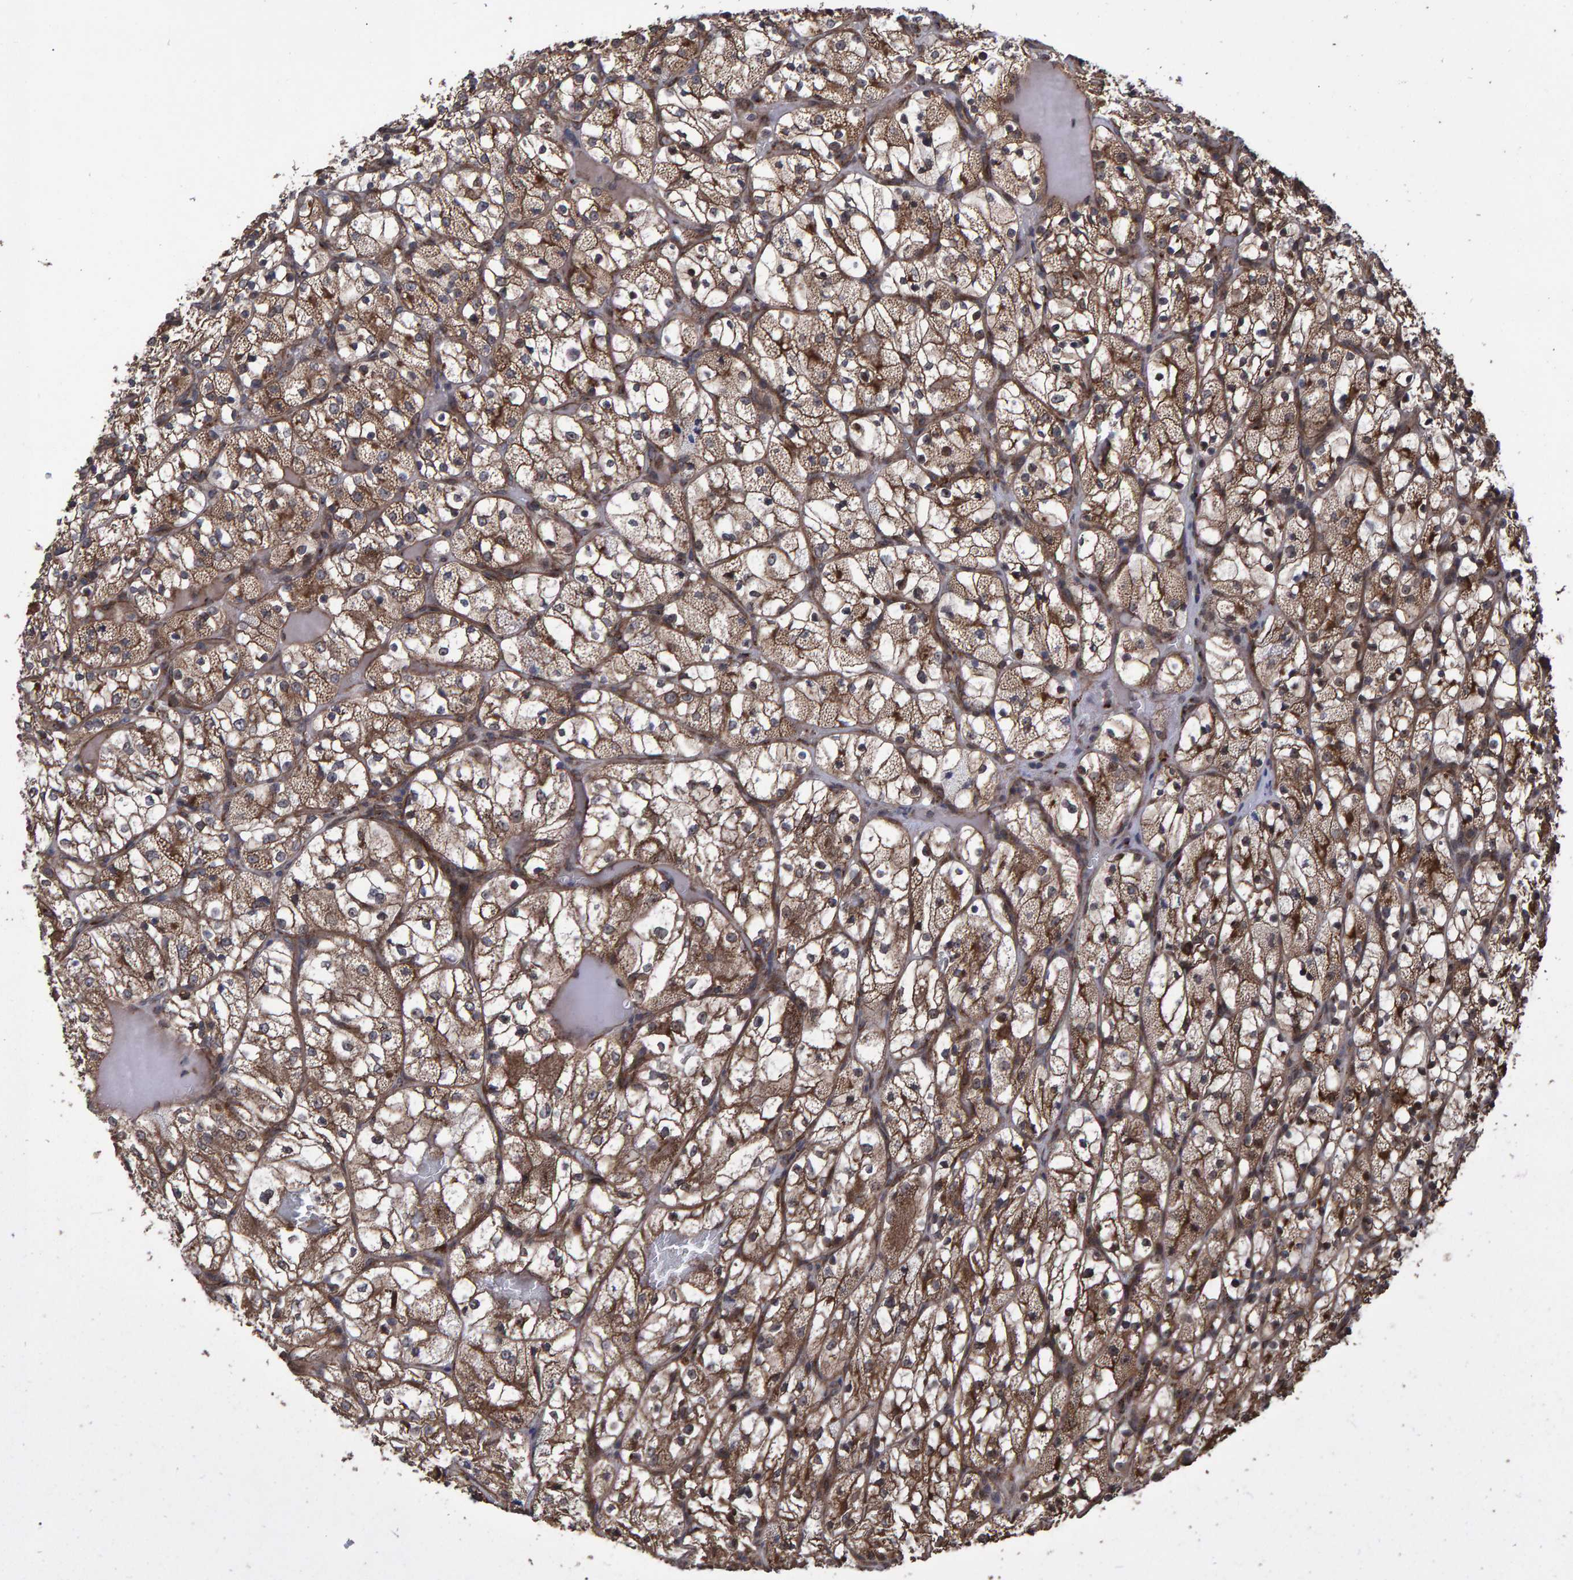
{"staining": {"intensity": "moderate", "quantity": ">75%", "location": "cytoplasmic/membranous"}, "tissue": "renal cancer", "cell_type": "Tumor cells", "image_type": "cancer", "snomed": [{"axis": "morphology", "description": "Adenocarcinoma, NOS"}, {"axis": "topography", "description": "Kidney"}], "caption": "Moderate cytoplasmic/membranous staining is appreciated in about >75% of tumor cells in renal cancer (adenocarcinoma).", "gene": "TRIM68", "patient": {"sex": "female", "age": 69}}